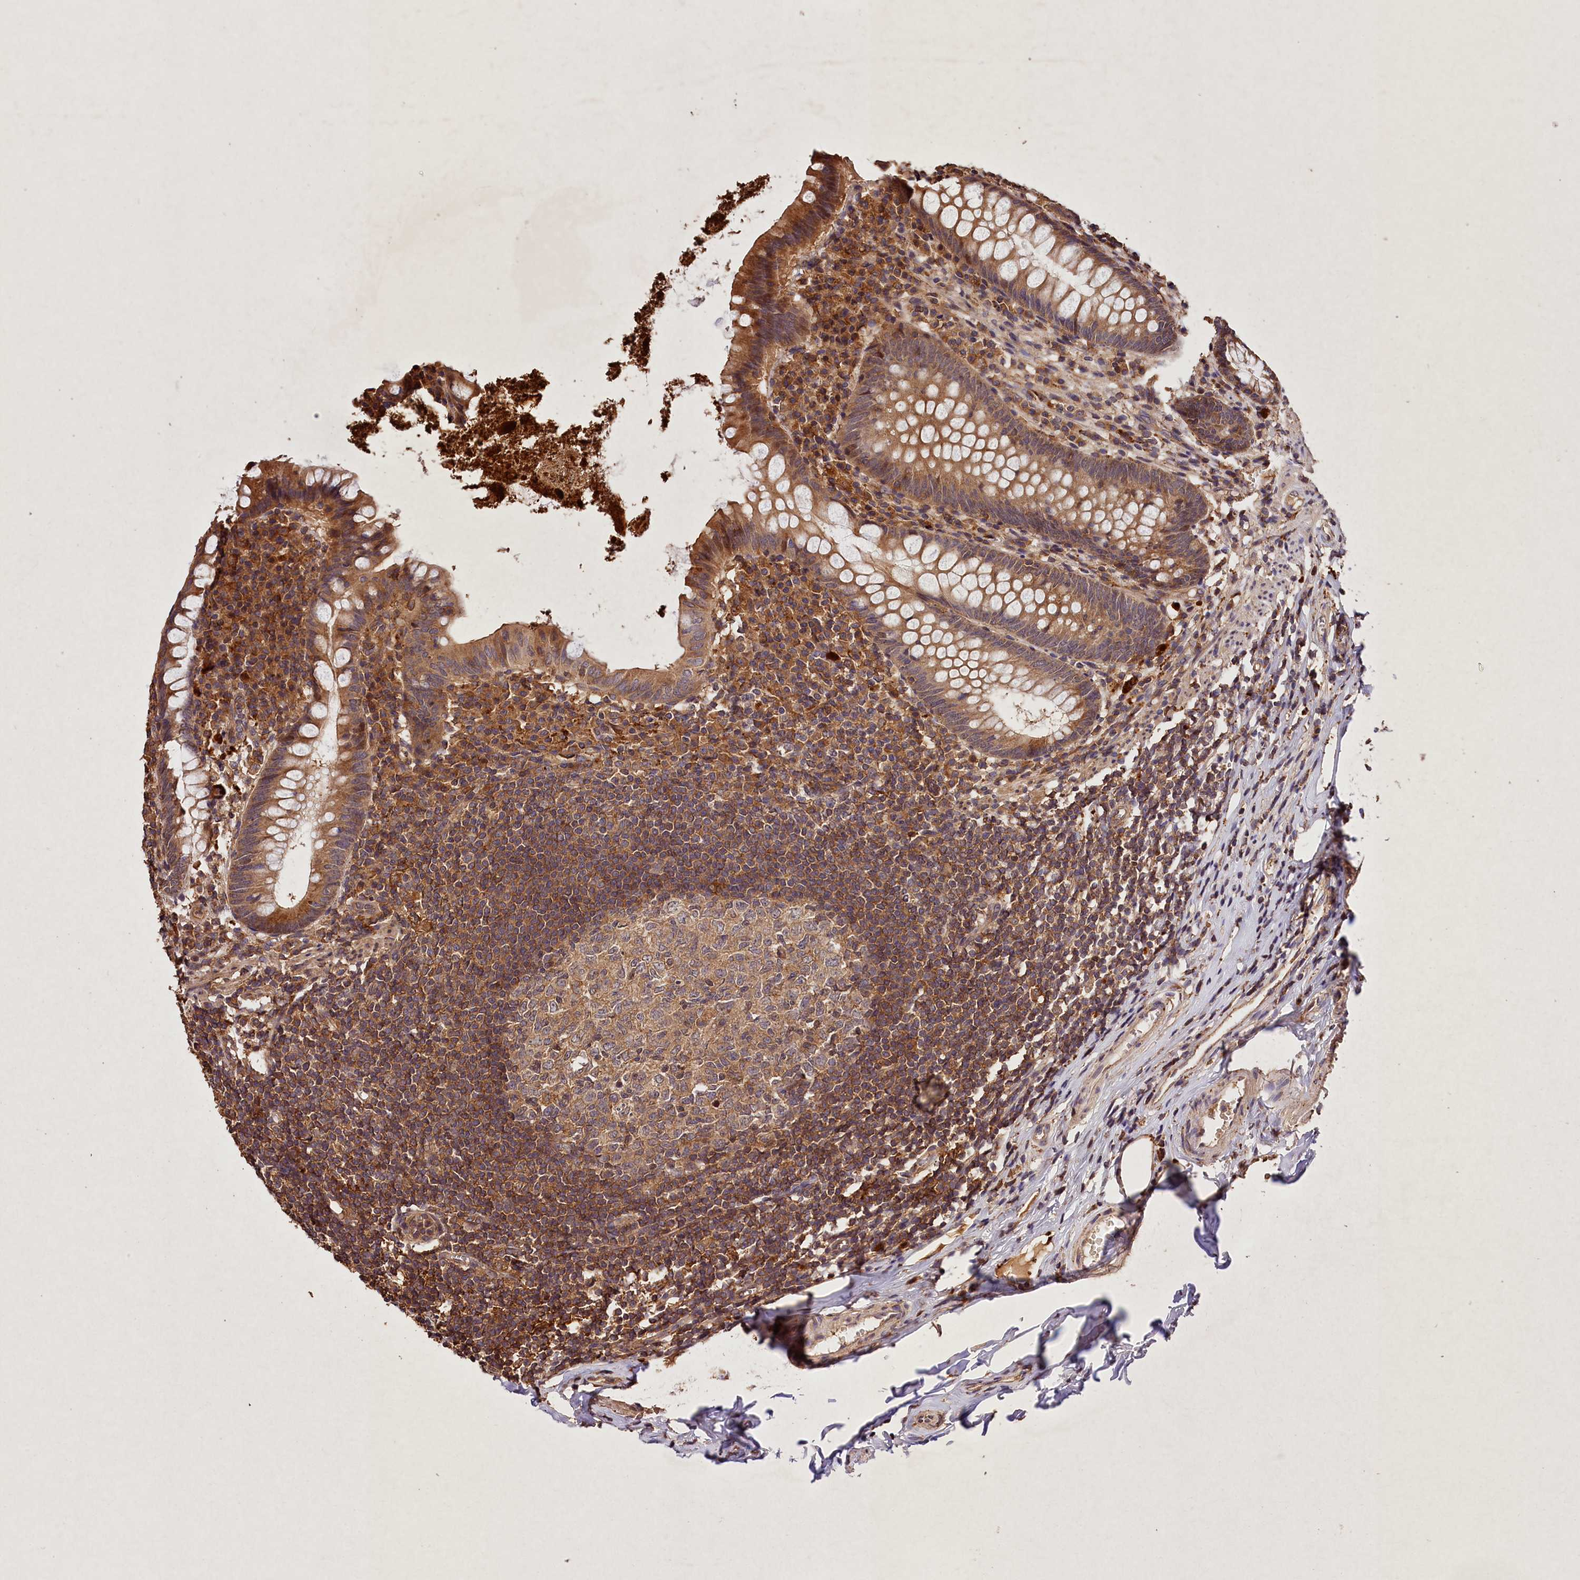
{"staining": {"intensity": "moderate", "quantity": ">75%", "location": "cytoplasmic/membranous"}, "tissue": "appendix", "cell_type": "Glandular cells", "image_type": "normal", "snomed": [{"axis": "morphology", "description": "Normal tissue, NOS"}, {"axis": "topography", "description": "Appendix"}], "caption": "Protein staining displays moderate cytoplasmic/membranous staining in approximately >75% of glandular cells in normal appendix. (brown staining indicates protein expression, while blue staining denotes nuclei).", "gene": "KPTN", "patient": {"sex": "female", "age": 51}}